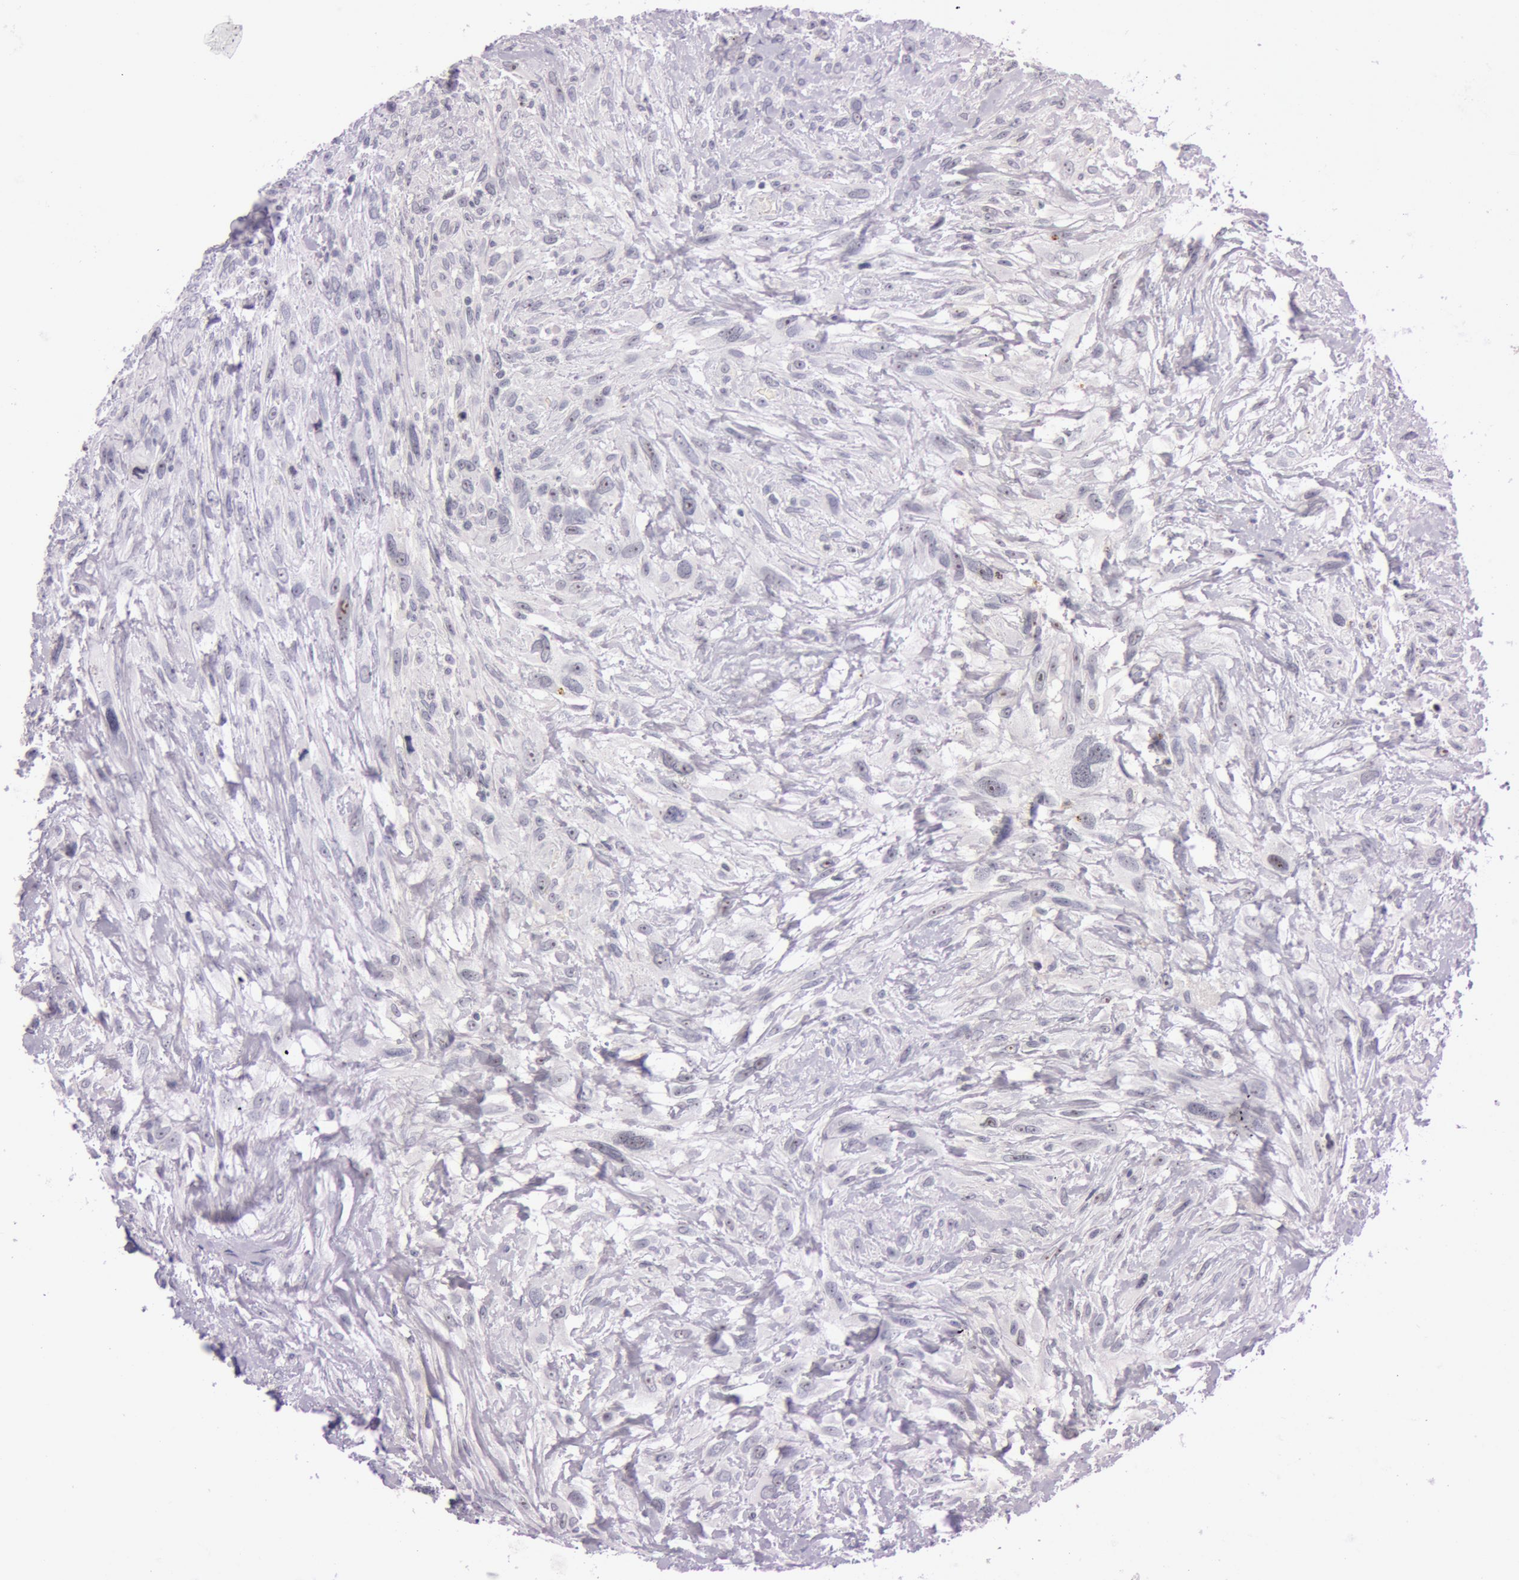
{"staining": {"intensity": "moderate", "quantity": "<25%", "location": "nuclear"}, "tissue": "breast cancer", "cell_type": "Tumor cells", "image_type": "cancer", "snomed": [{"axis": "morphology", "description": "Neoplasm, malignant, NOS"}, {"axis": "topography", "description": "Breast"}], "caption": "Protein analysis of breast cancer tissue exhibits moderate nuclear staining in approximately <25% of tumor cells. Immunohistochemistry (ihc) stains the protein of interest in brown and the nuclei are stained blue.", "gene": "FBL", "patient": {"sex": "female", "age": 50}}